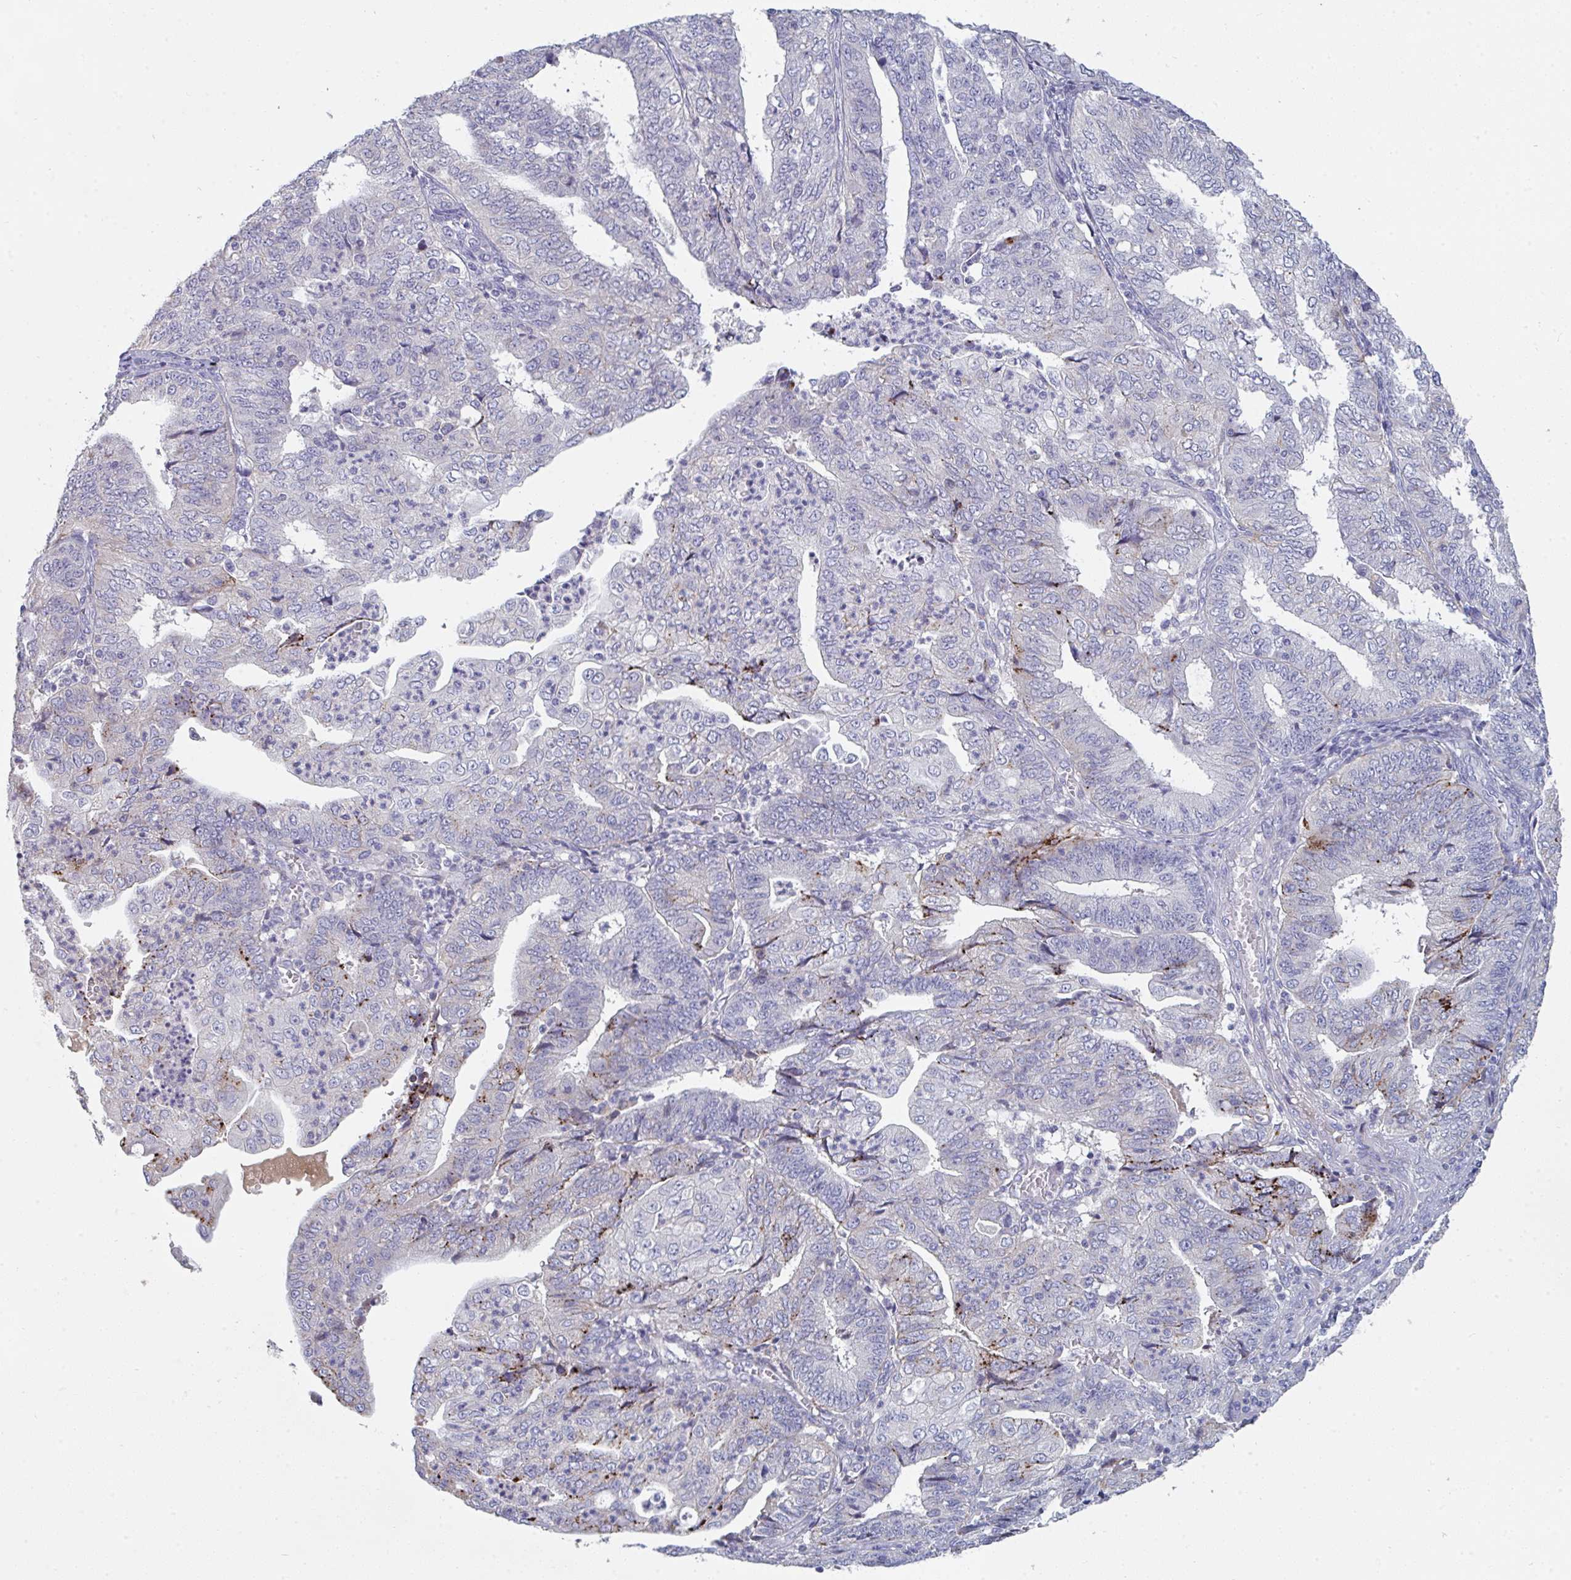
{"staining": {"intensity": "moderate", "quantity": "<25%", "location": "cytoplasmic/membranous"}, "tissue": "endometrial cancer", "cell_type": "Tumor cells", "image_type": "cancer", "snomed": [{"axis": "morphology", "description": "Adenocarcinoma, NOS"}, {"axis": "topography", "description": "Endometrium"}], "caption": "Immunohistochemistry (IHC) photomicrograph of neoplastic tissue: human endometrial cancer (adenocarcinoma) stained using immunohistochemistry exhibits low levels of moderate protein expression localized specifically in the cytoplasmic/membranous of tumor cells, appearing as a cytoplasmic/membranous brown color.", "gene": "HGFAC", "patient": {"sex": "female", "age": 56}}